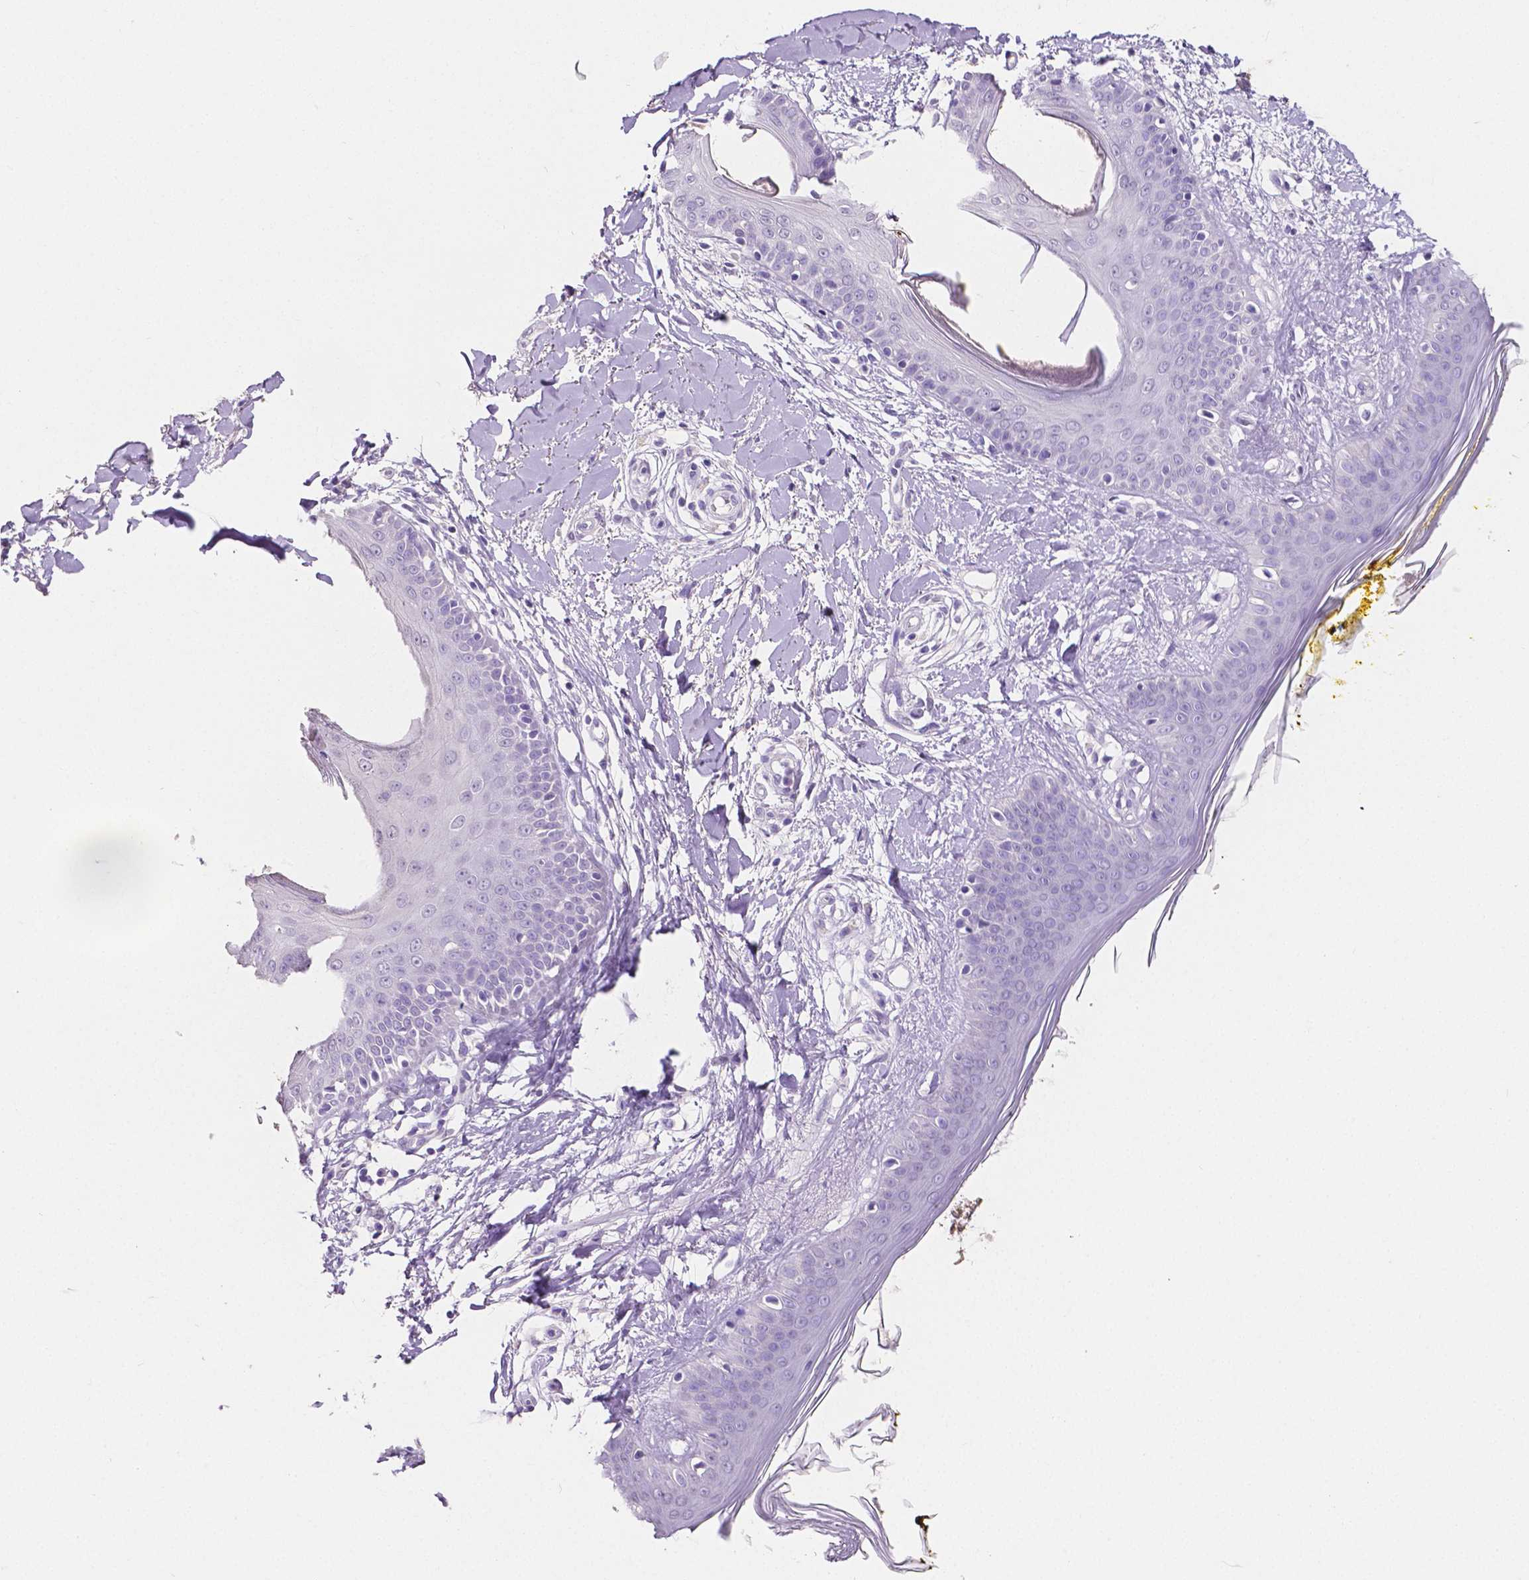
{"staining": {"intensity": "negative", "quantity": "none", "location": "none"}, "tissue": "skin", "cell_type": "Fibroblasts", "image_type": "normal", "snomed": [{"axis": "morphology", "description": "Normal tissue, NOS"}, {"axis": "topography", "description": "Skin"}], "caption": "This image is of unremarkable skin stained with immunohistochemistry to label a protein in brown with the nuclei are counter-stained blue. There is no expression in fibroblasts. (DAB (3,3'-diaminobenzidine) immunohistochemistry (IHC) with hematoxylin counter stain).", "gene": "SLC22A2", "patient": {"sex": "female", "age": 34}}